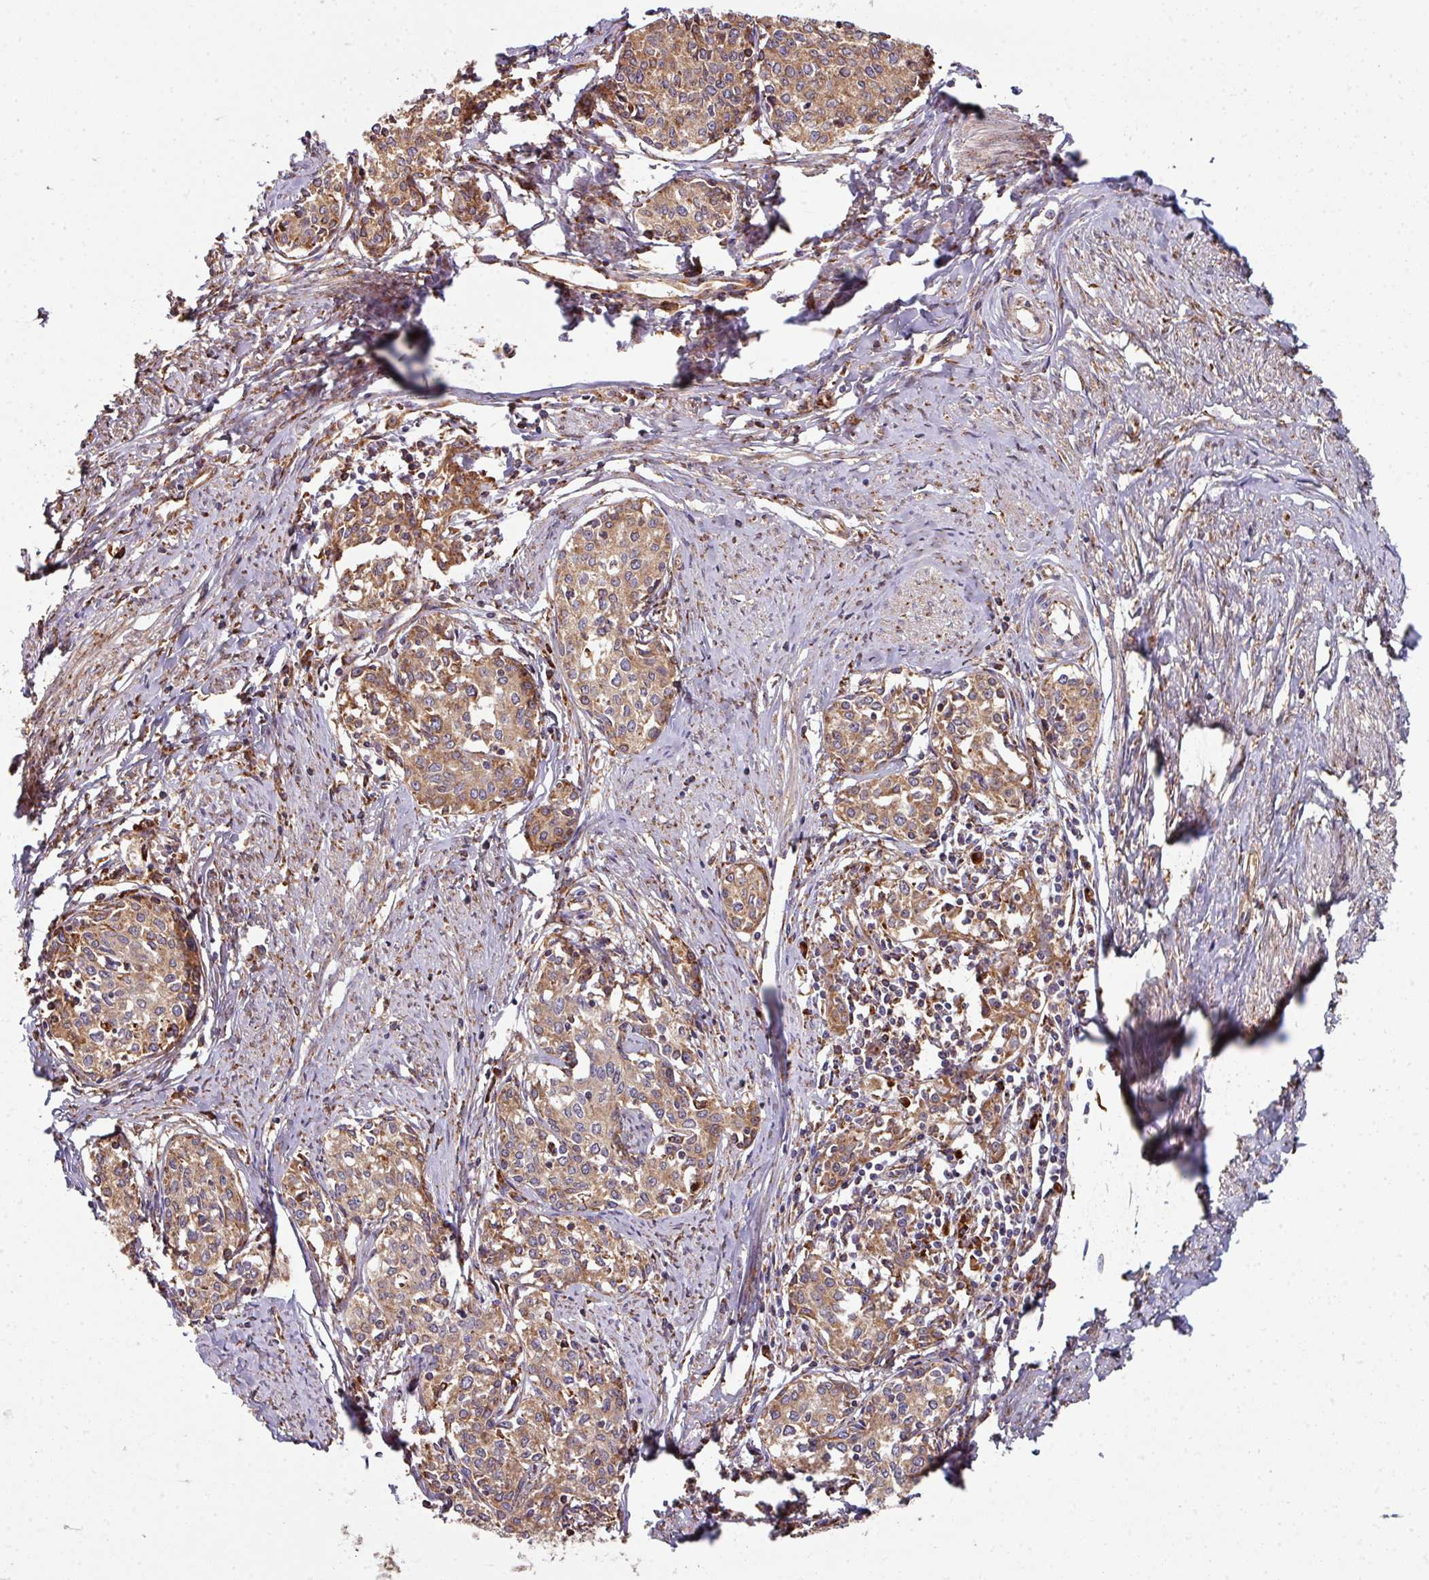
{"staining": {"intensity": "moderate", "quantity": ">75%", "location": "cytoplasmic/membranous"}, "tissue": "cervical cancer", "cell_type": "Tumor cells", "image_type": "cancer", "snomed": [{"axis": "morphology", "description": "Squamous cell carcinoma, NOS"}, {"axis": "morphology", "description": "Adenocarcinoma, NOS"}, {"axis": "topography", "description": "Cervix"}], "caption": "A brown stain highlights moderate cytoplasmic/membranous staining of a protein in adenocarcinoma (cervical) tumor cells.", "gene": "FAT4", "patient": {"sex": "female", "age": 52}}